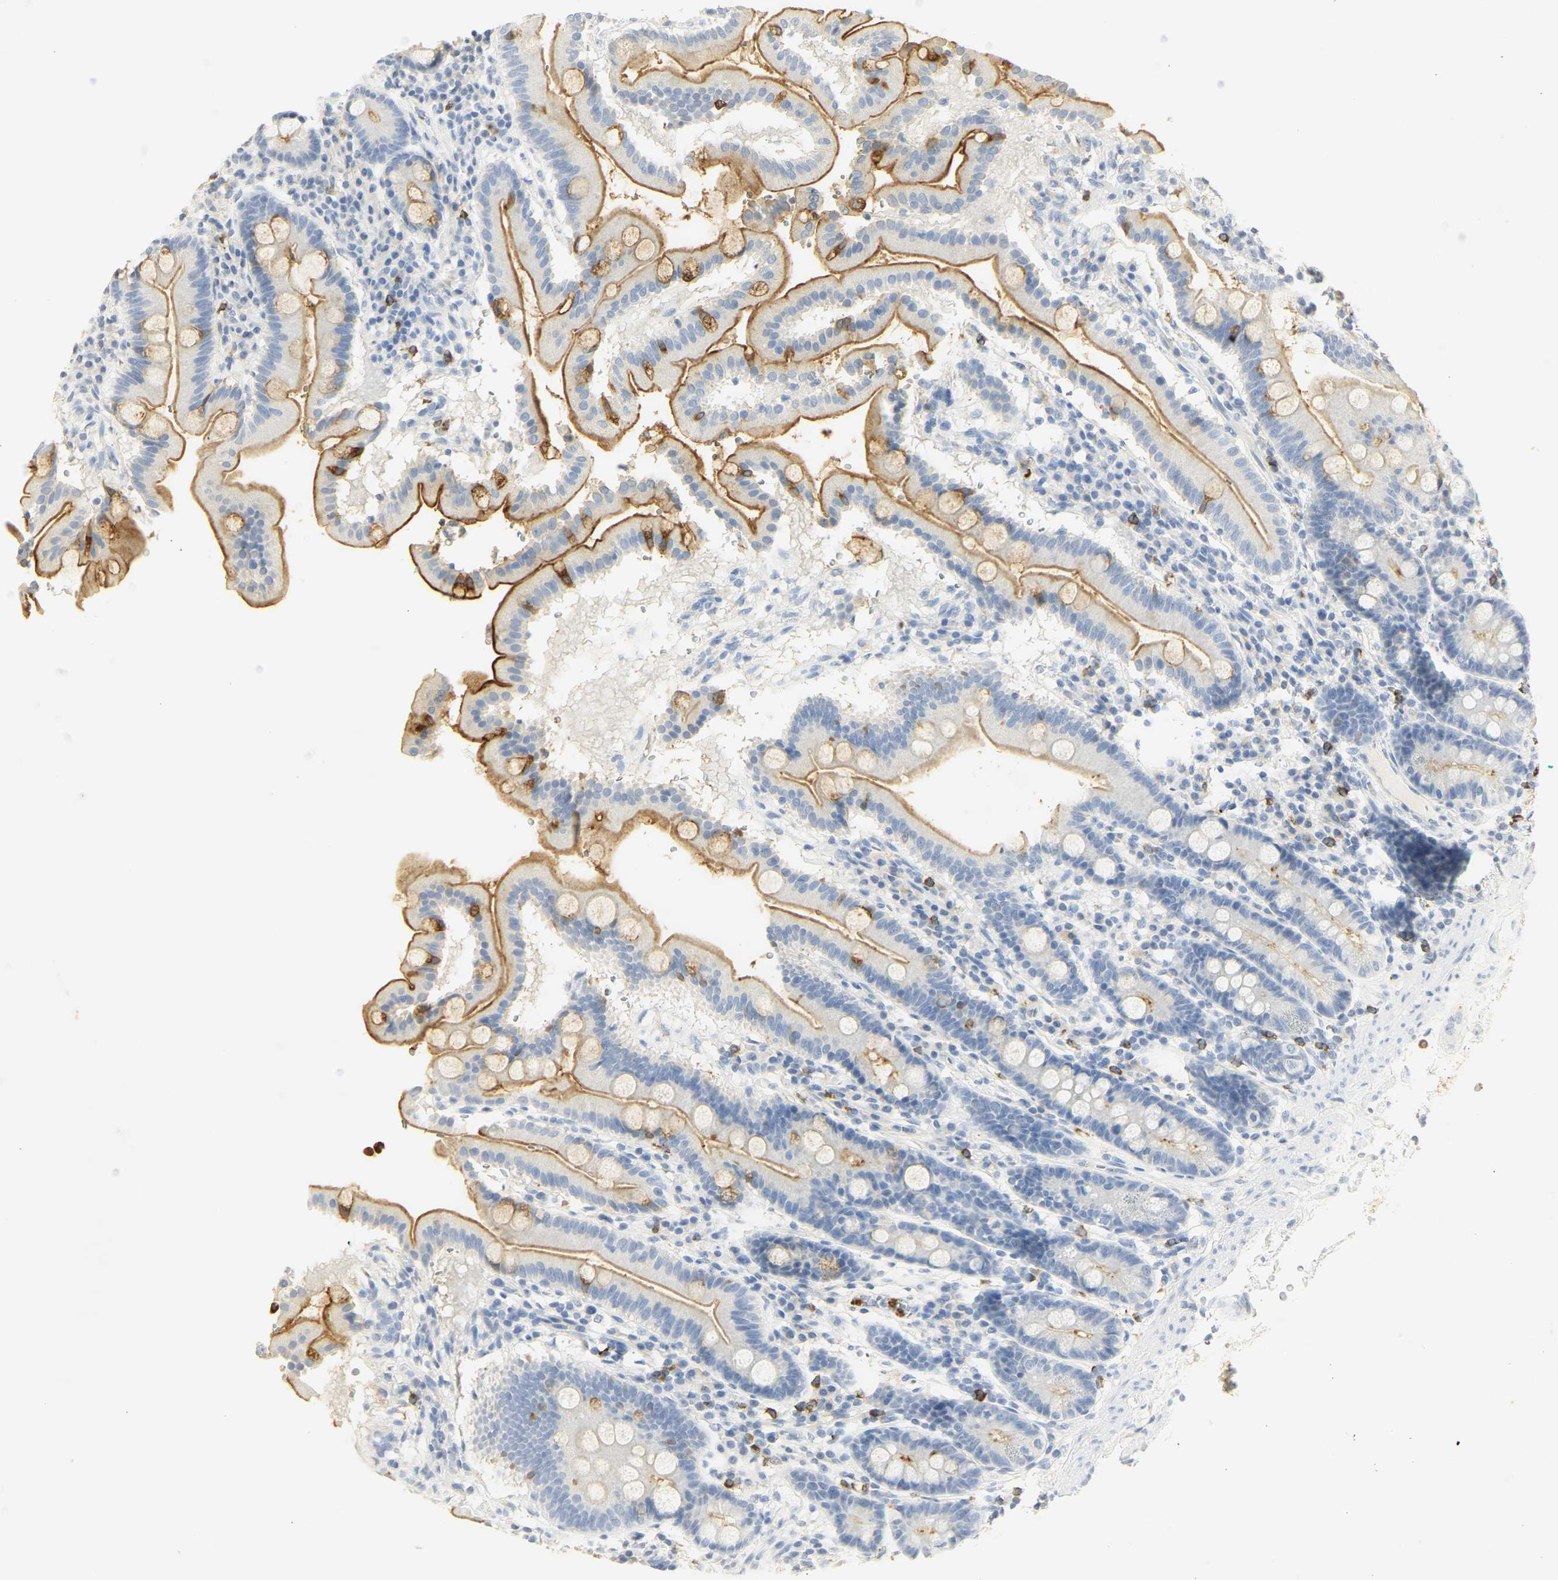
{"staining": {"intensity": "moderate", "quantity": ">75%", "location": "cytoplasmic/membranous"}, "tissue": "duodenum", "cell_type": "Glandular cells", "image_type": "normal", "snomed": [{"axis": "morphology", "description": "Normal tissue, NOS"}, {"axis": "topography", "description": "Duodenum"}], "caption": "Normal duodenum shows moderate cytoplasmic/membranous positivity in approximately >75% of glandular cells, visualized by immunohistochemistry.", "gene": "CEACAM5", "patient": {"sex": "male", "age": 50}}